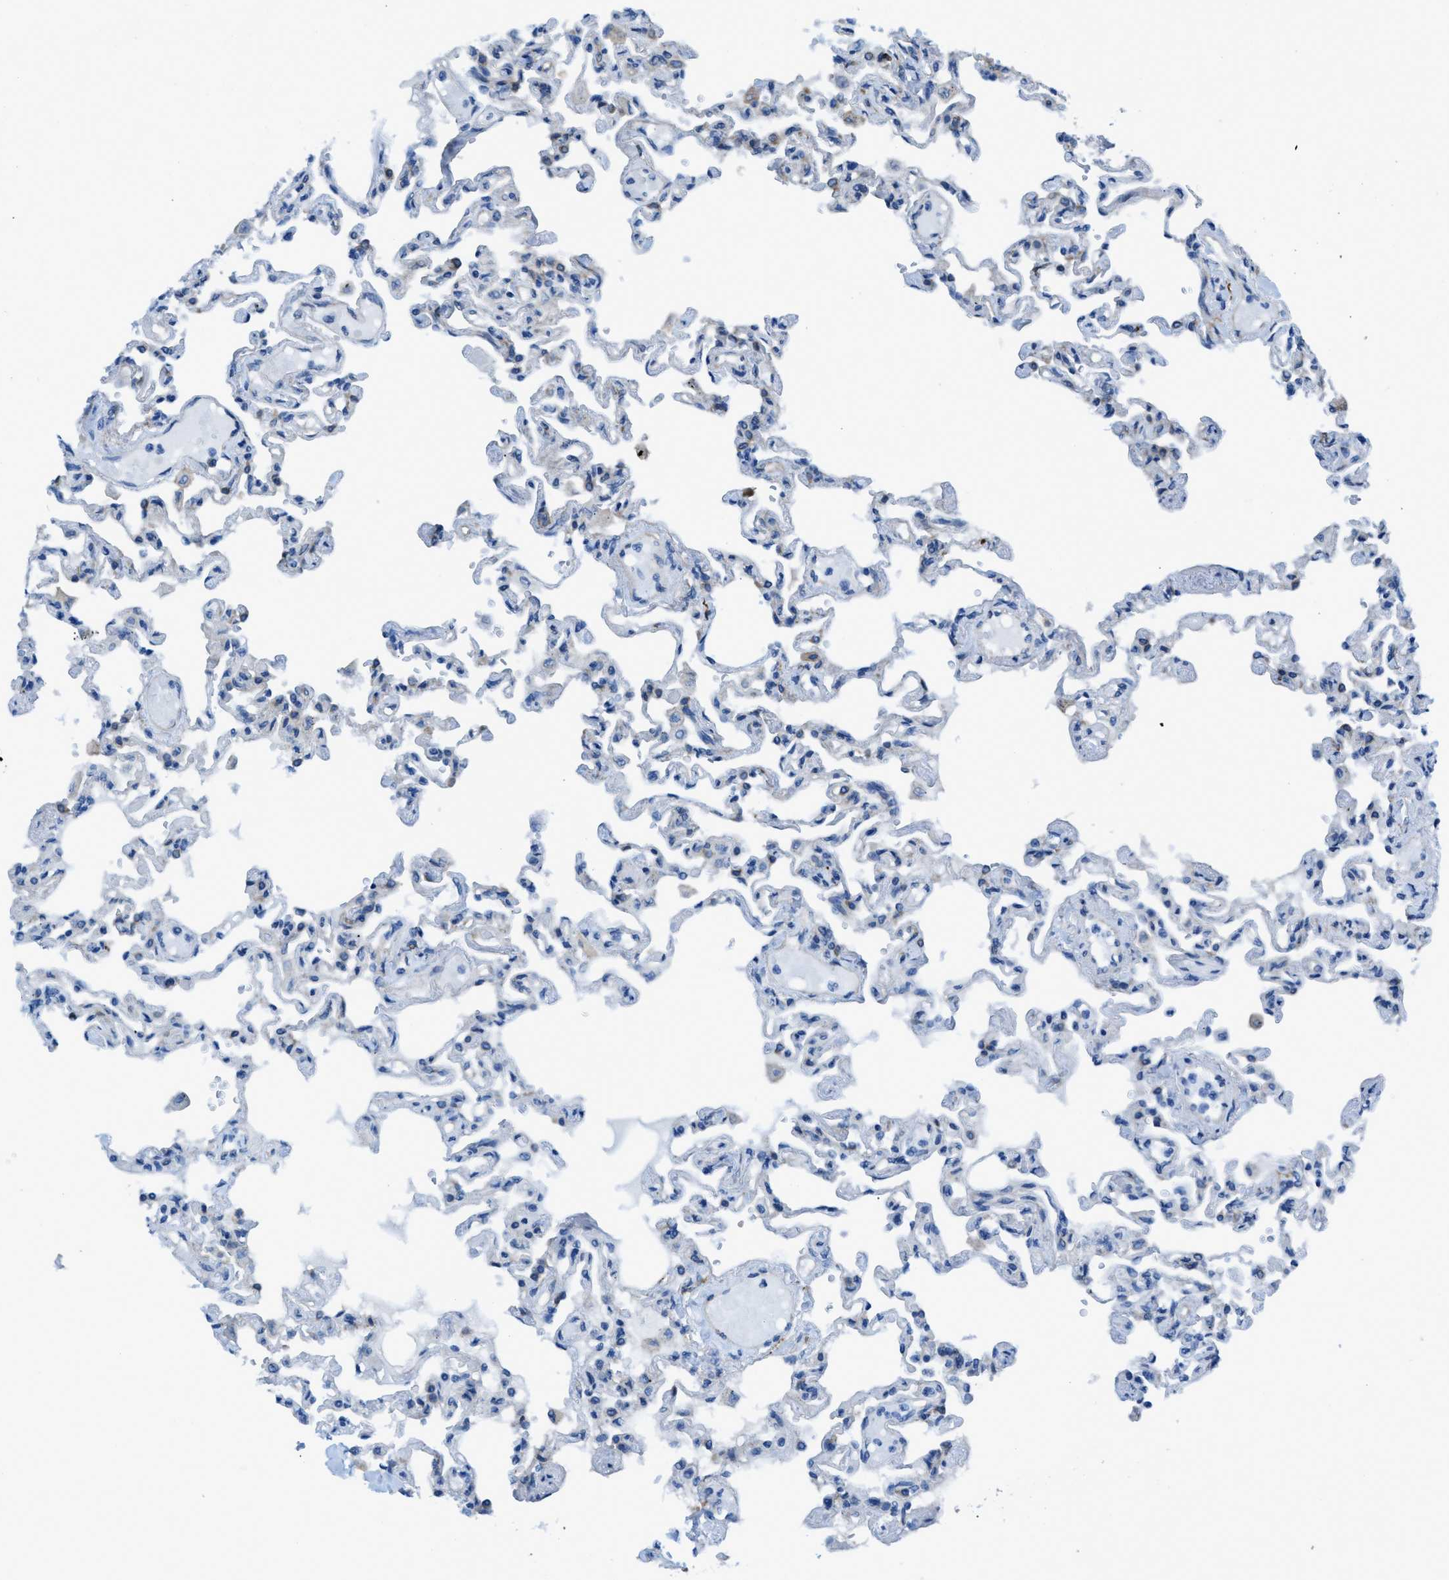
{"staining": {"intensity": "negative", "quantity": "none", "location": "none"}, "tissue": "lung", "cell_type": "Alveolar cells", "image_type": "normal", "snomed": [{"axis": "morphology", "description": "Normal tissue, NOS"}, {"axis": "topography", "description": "Lung"}], "caption": "Alveolar cells are negative for brown protein staining in benign lung. (DAB (3,3'-diaminobenzidine) IHC with hematoxylin counter stain).", "gene": "EGFR", "patient": {"sex": "male", "age": 21}}